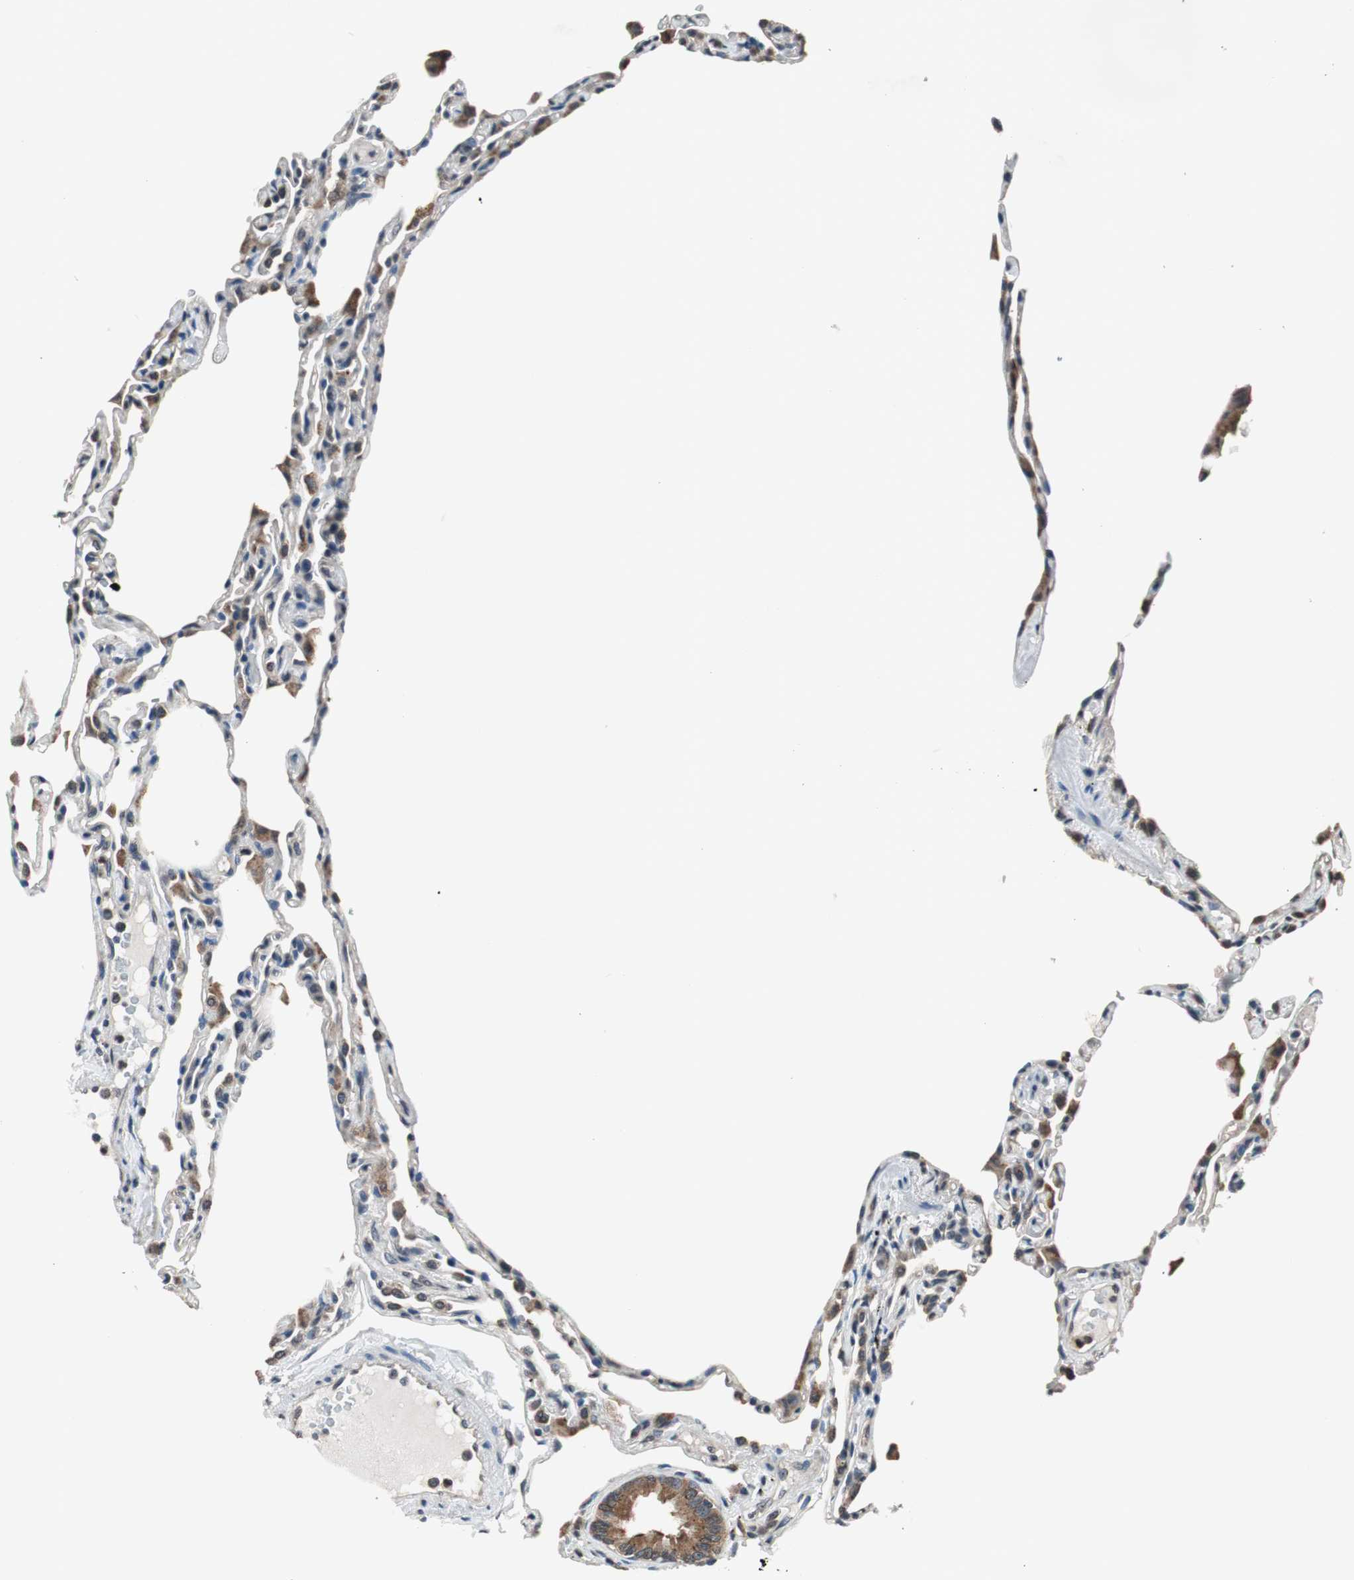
{"staining": {"intensity": "weak", "quantity": ">75%", "location": "cytoplasmic/membranous"}, "tissue": "lung", "cell_type": "Alveolar cells", "image_type": "normal", "snomed": [{"axis": "morphology", "description": "Normal tissue, NOS"}, {"axis": "topography", "description": "Lung"}], "caption": "High-power microscopy captured an IHC image of normal lung, revealing weak cytoplasmic/membranous expression in approximately >75% of alveolar cells.", "gene": "GCLC", "patient": {"sex": "female", "age": 49}}